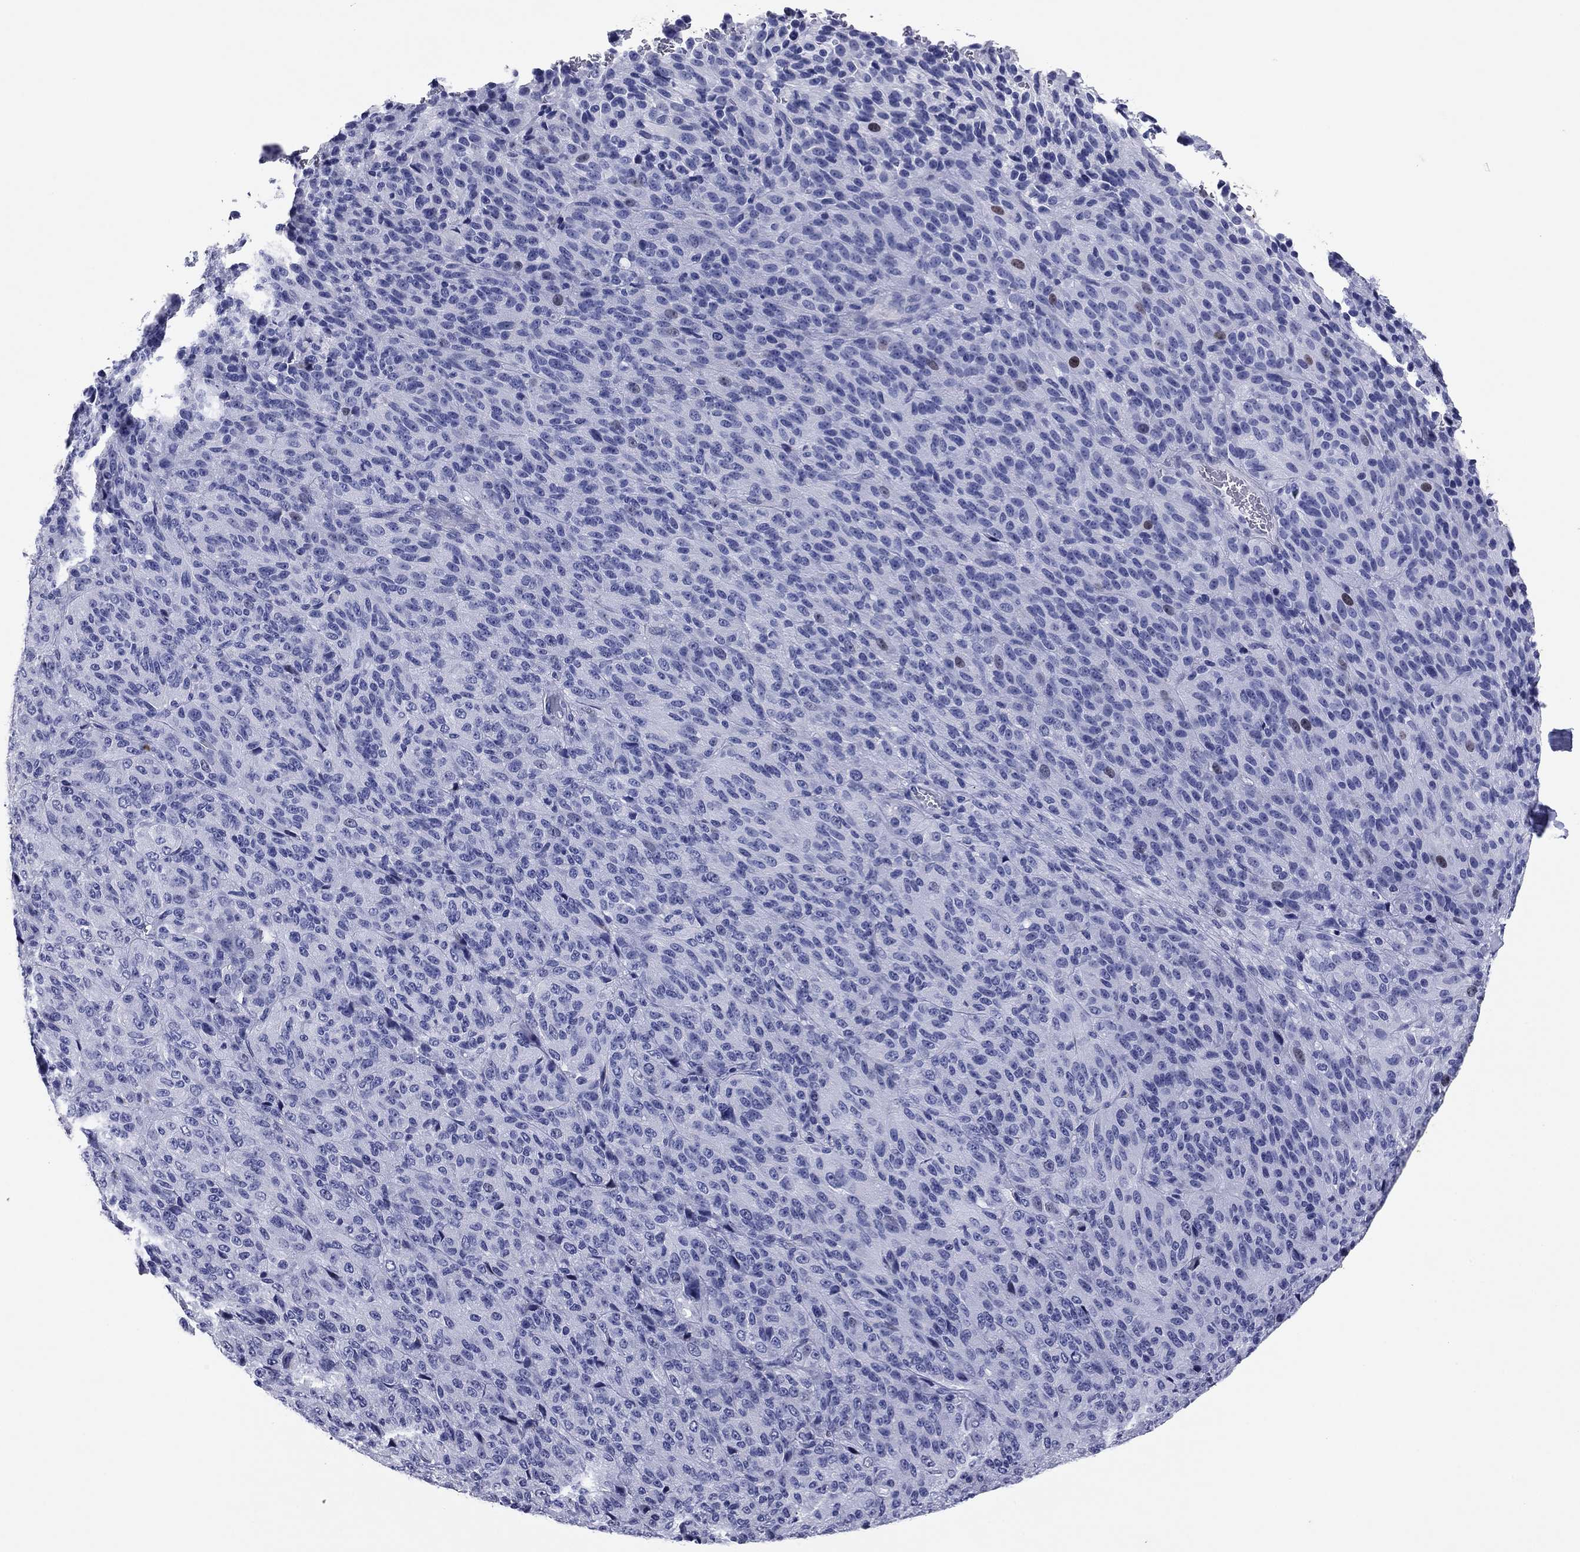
{"staining": {"intensity": "negative", "quantity": "none", "location": "none"}, "tissue": "melanoma", "cell_type": "Tumor cells", "image_type": "cancer", "snomed": [{"axis": "morphology", "description": "Malignant melanoma, Metastatic site"}, {"axis": "topography", "description": "Brain"}], "caption": "Micrograph shows no significant protein positivity in tumor cells of malignant melanoma (metastatic site).", "gene": "GZMK", "patient": {"sex": "female", "age": 56}}